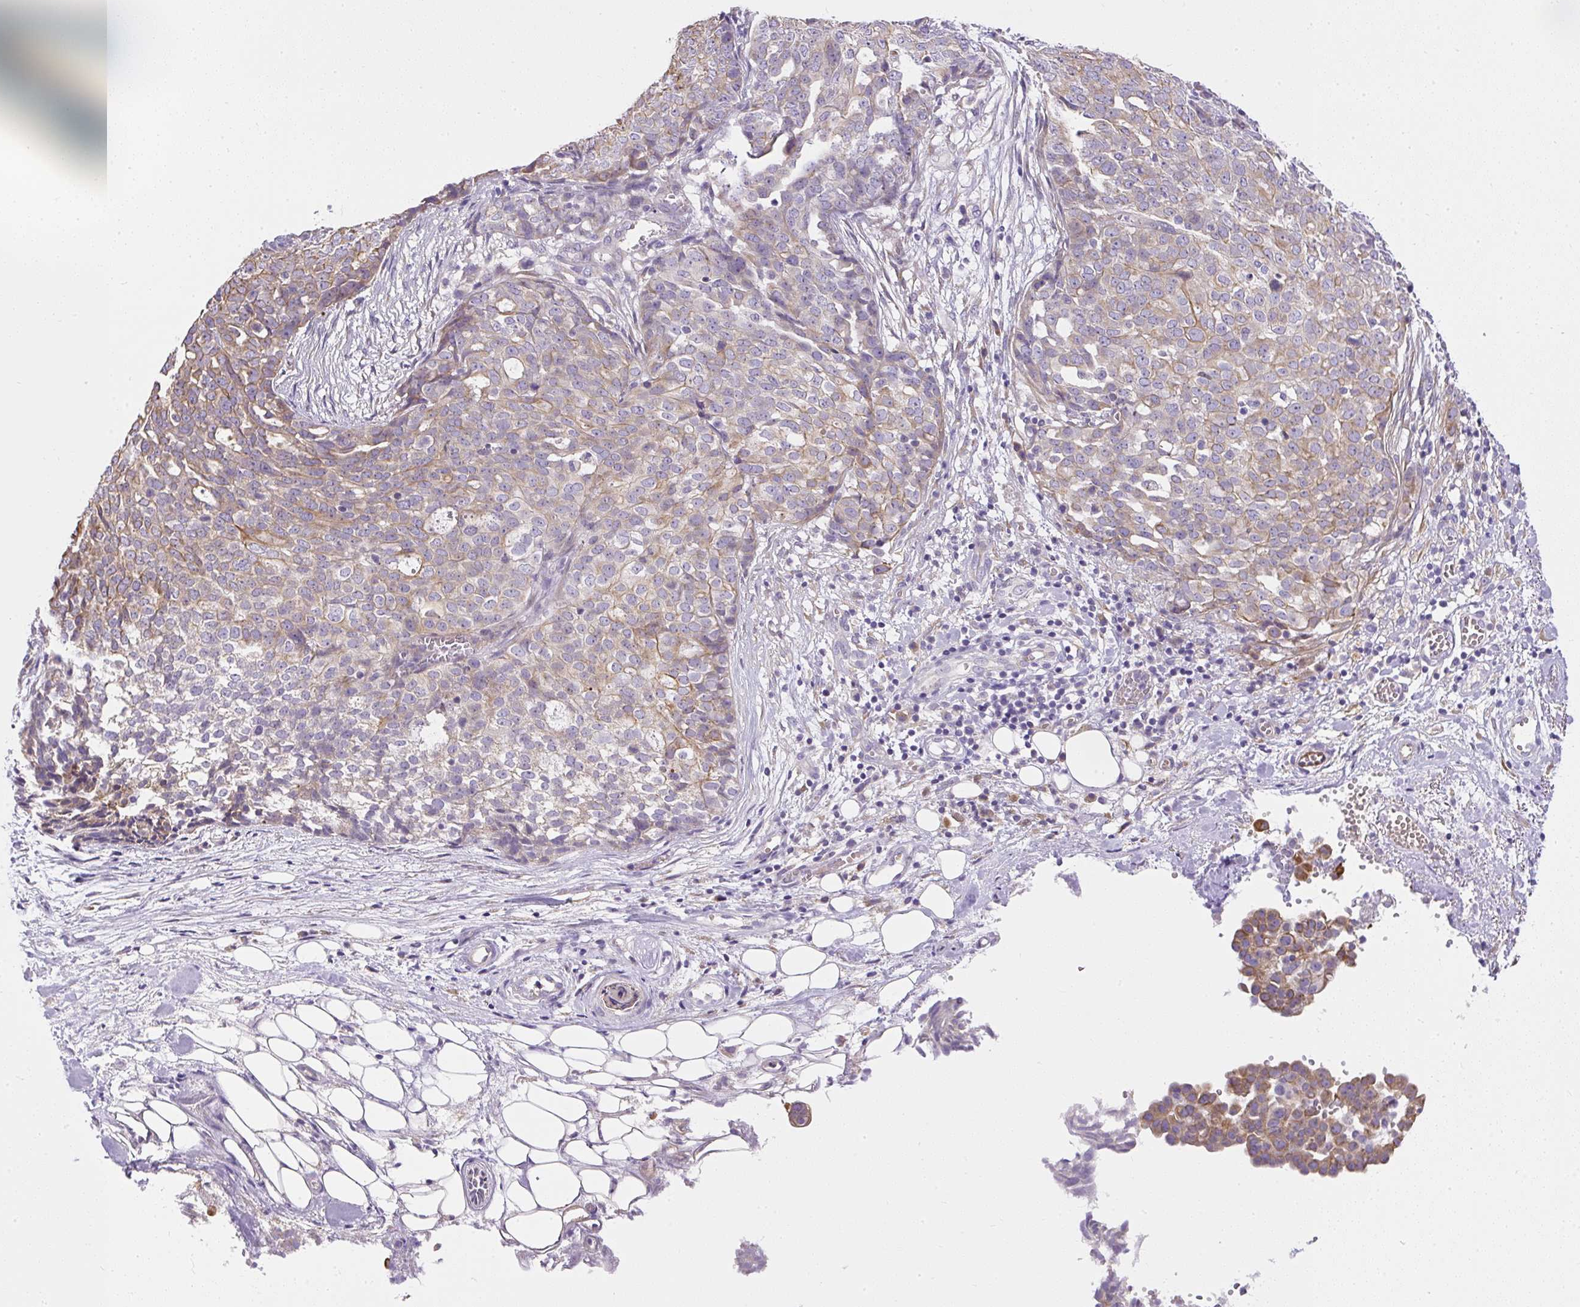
{"staining": {"intensity": "weak", "quantity": "25%-75%", "location": "cytoplasmic/membranous"}, "tissue": "ovarian cancer", "cell_type": "Tumor cells", "image_type": "cancer", "snomed": [{"axis": "morphology", "description": "Cystadenocarcinoma, serous, NOS"}, {"axis": "topography", "description": "Soft tissue"}, {"axis": "topography", "description": "Ovary"}], "caption": "A high-resolution photomicrograph shows immunohistochemistry staining of ovarian cancer, which demonstrates weak cytoplasmic/membranous positivity in about 25%-75% of tumor cells. The protein is stained brown, and the nuclei are stained in blue (DAB IHC with brightfield microscopy, high magnification).", "gene": "FAM149A", "patient": {"sex": "female", "age": 57}}